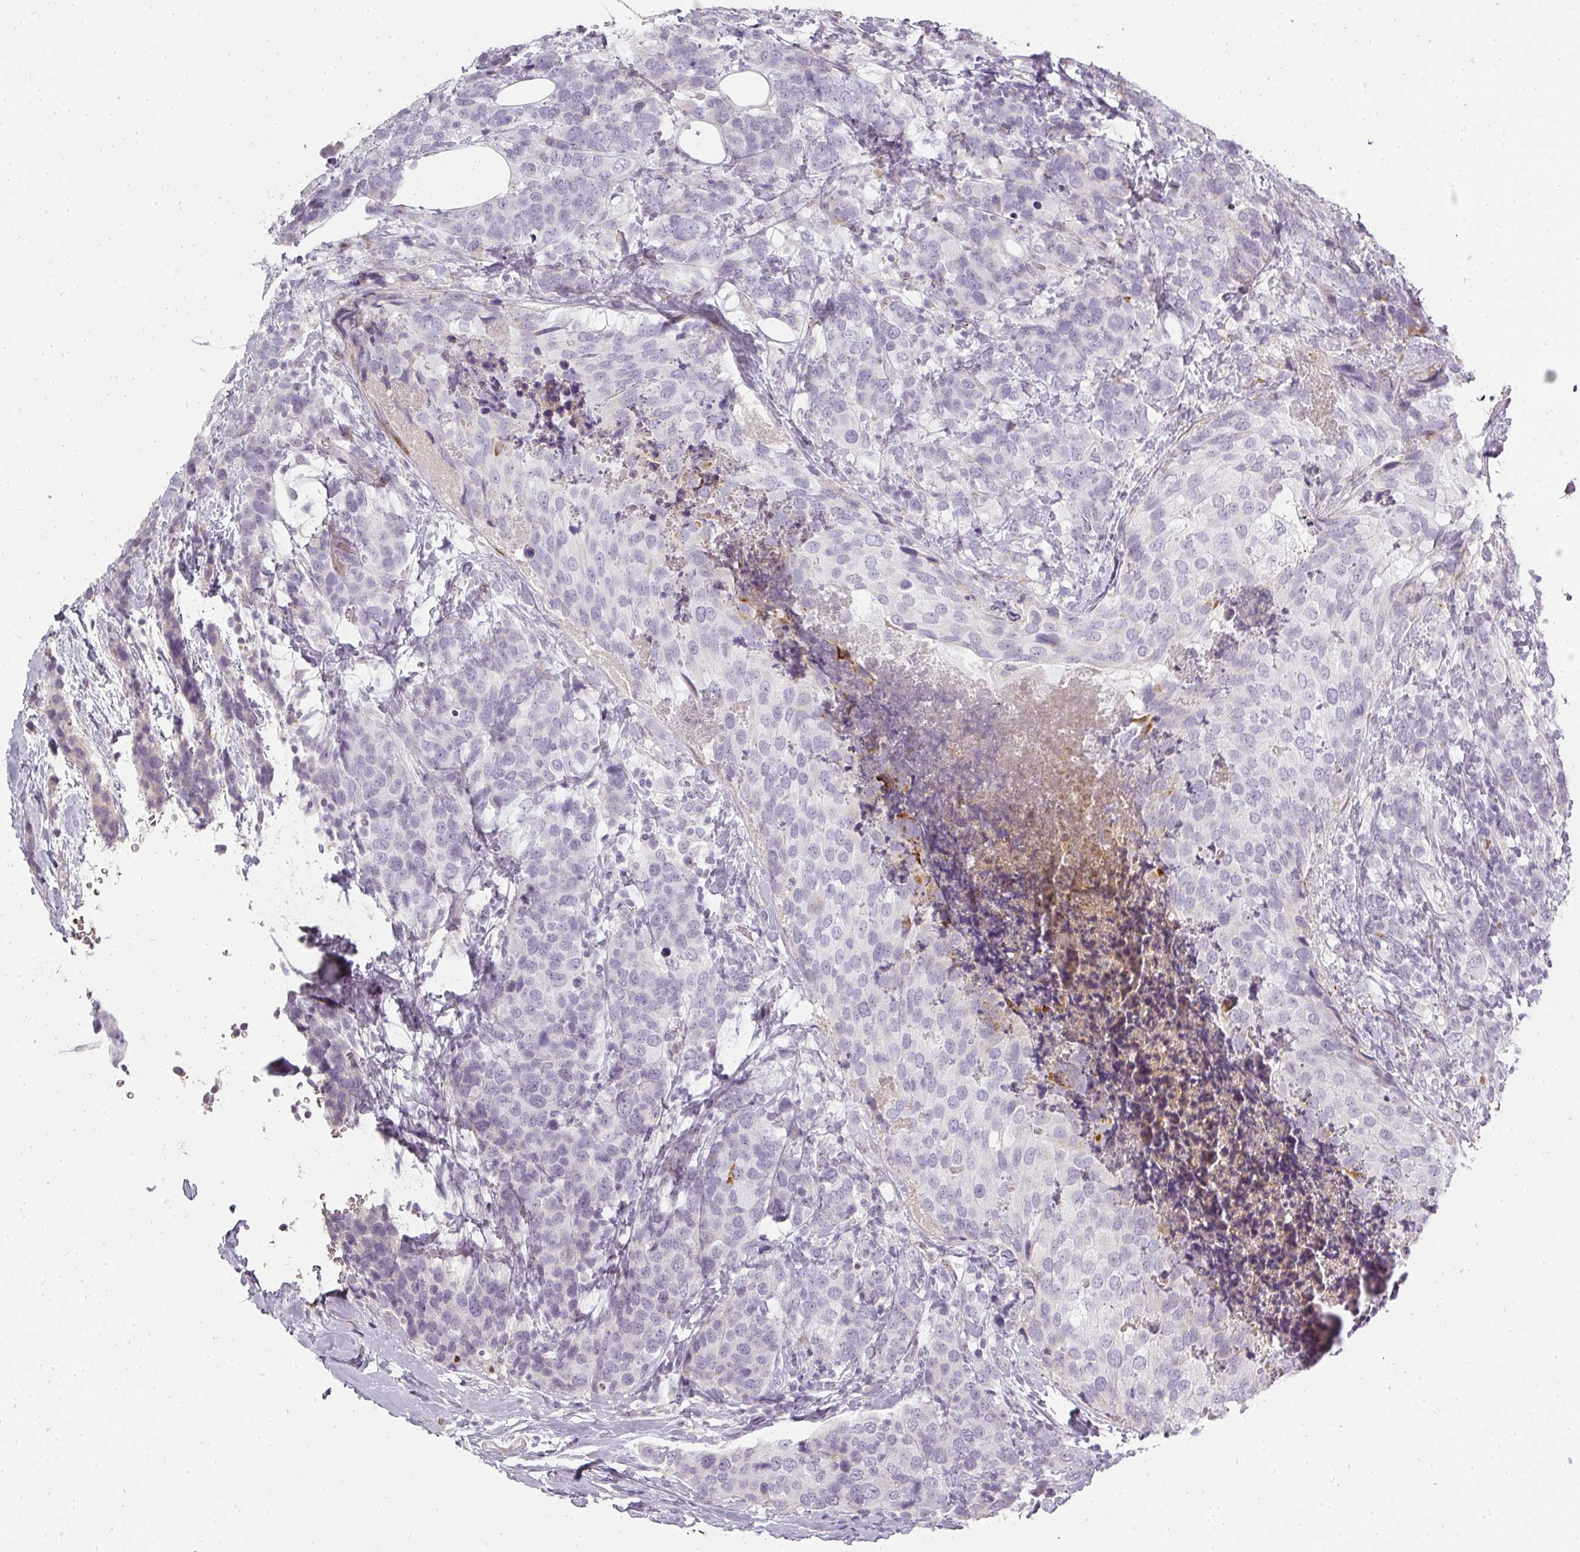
{"staining": {"intensity": "negative", "quantity": "none", "location": "none"}, "tissue": "breast cancer", "cell_type": "Tumor cells", "image_type": "cancer", "snomed": [{"axis": "morphology", "description": "Lobular carcinoma"}, {"axis": "topography", "description": "Breast"}], "caption": "An image of human breast cancer is negative for staining in tumor cells.", "gene": "BIK", "patient": {"sex": "female", "age": 59}}